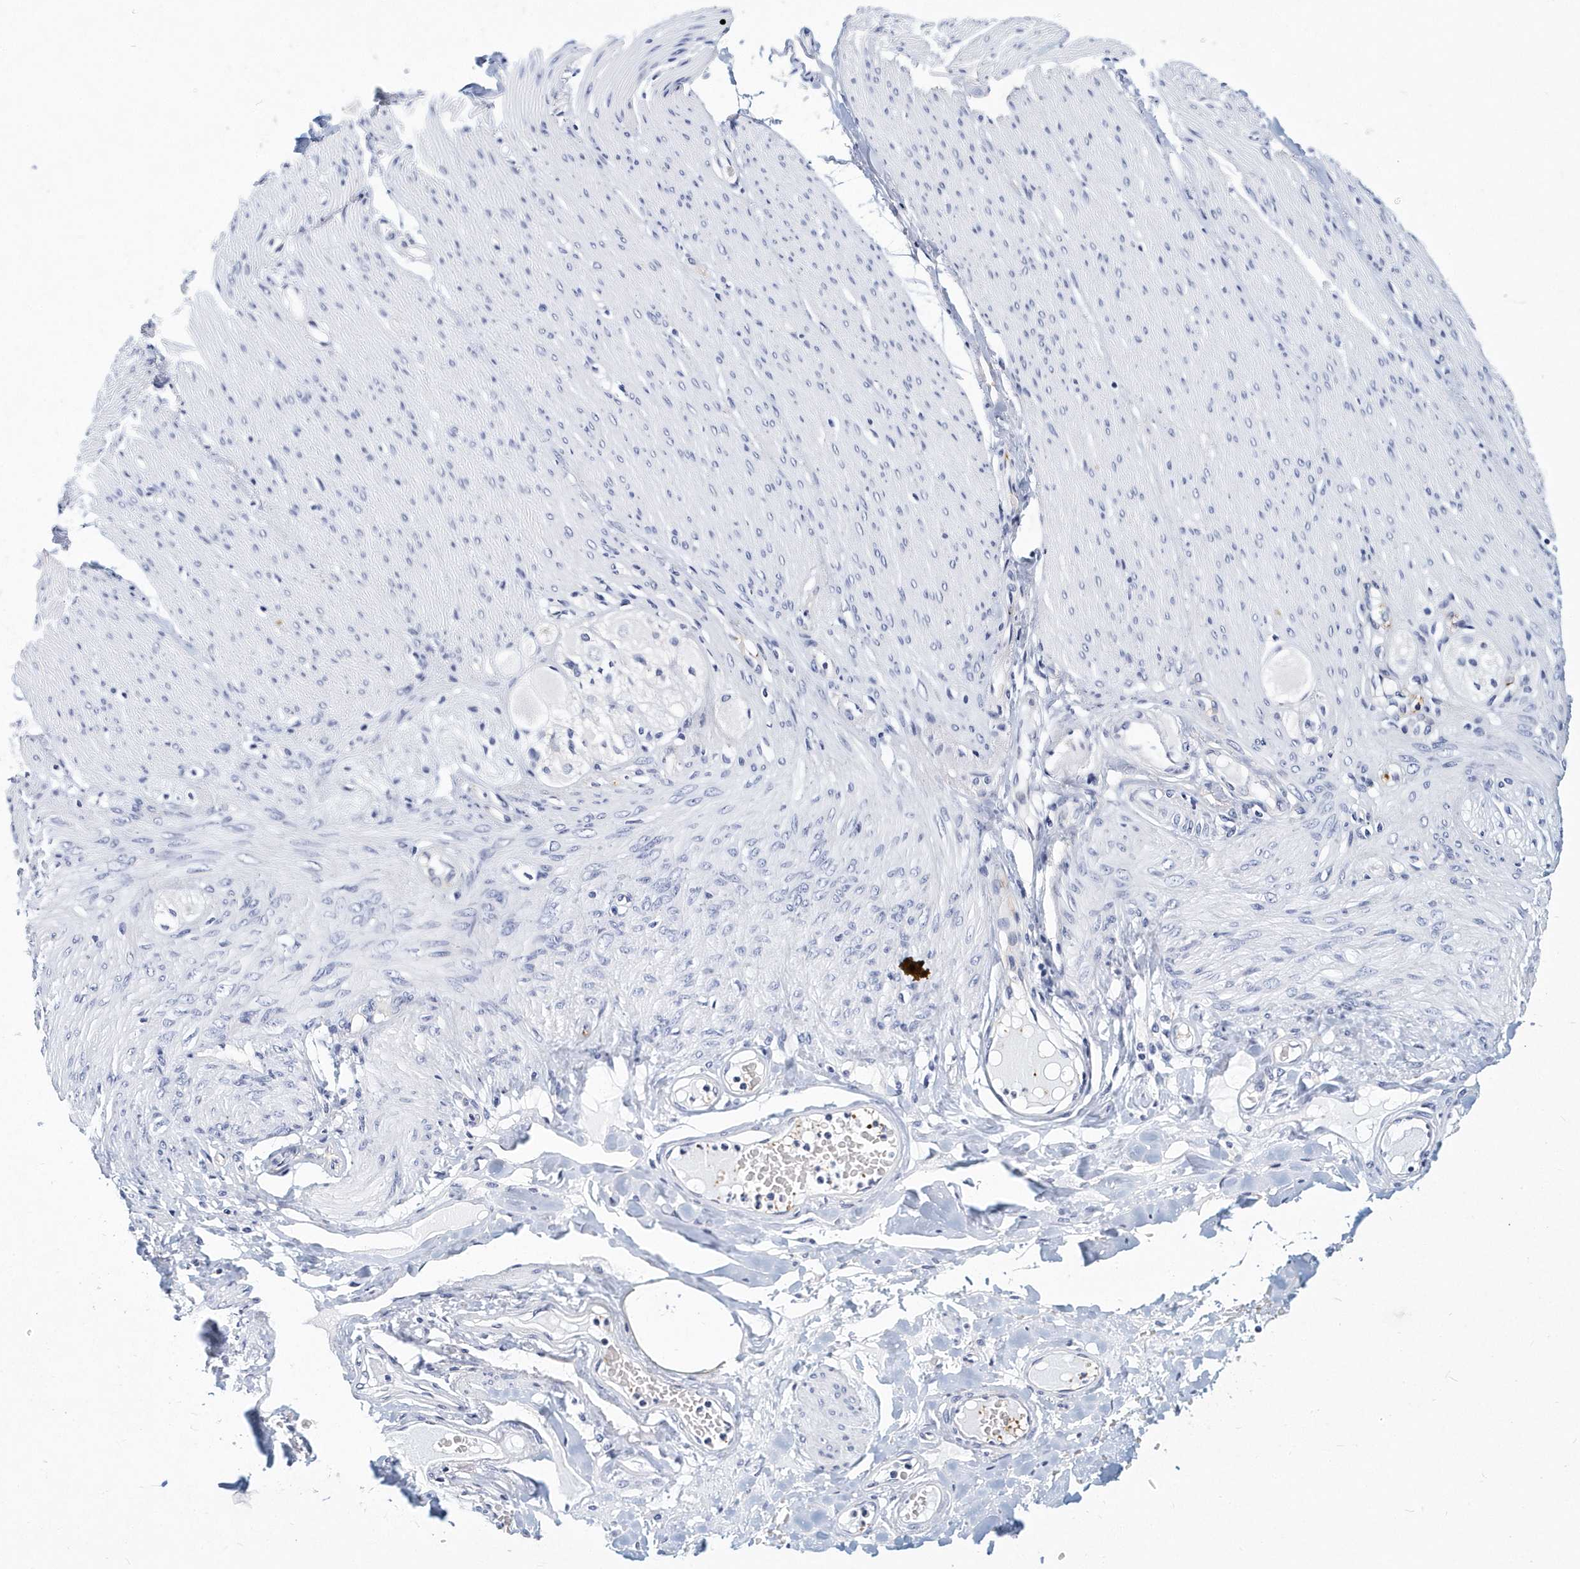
{"staining": {"intensity": "negative", "quantity": "none", "location": "none"}, "tissue": "adipose tissue", "cell_type": "Adipocytes", "image_type": "normal", "snomed": [{"axis": "morphology", "description": "Normal tissue, NOS"}, {"axis": "topography", "description": "Colon"}, {"axis": "topography", "description": "Peripheral nerve tissue"}], "caption": "IHC image of benign adipose tissue stained for a protein (brown), which demonstrates no positivity in adipocytes.", "gene": "ITGA2B", "patient": {"sex": "female", "age": 61}}